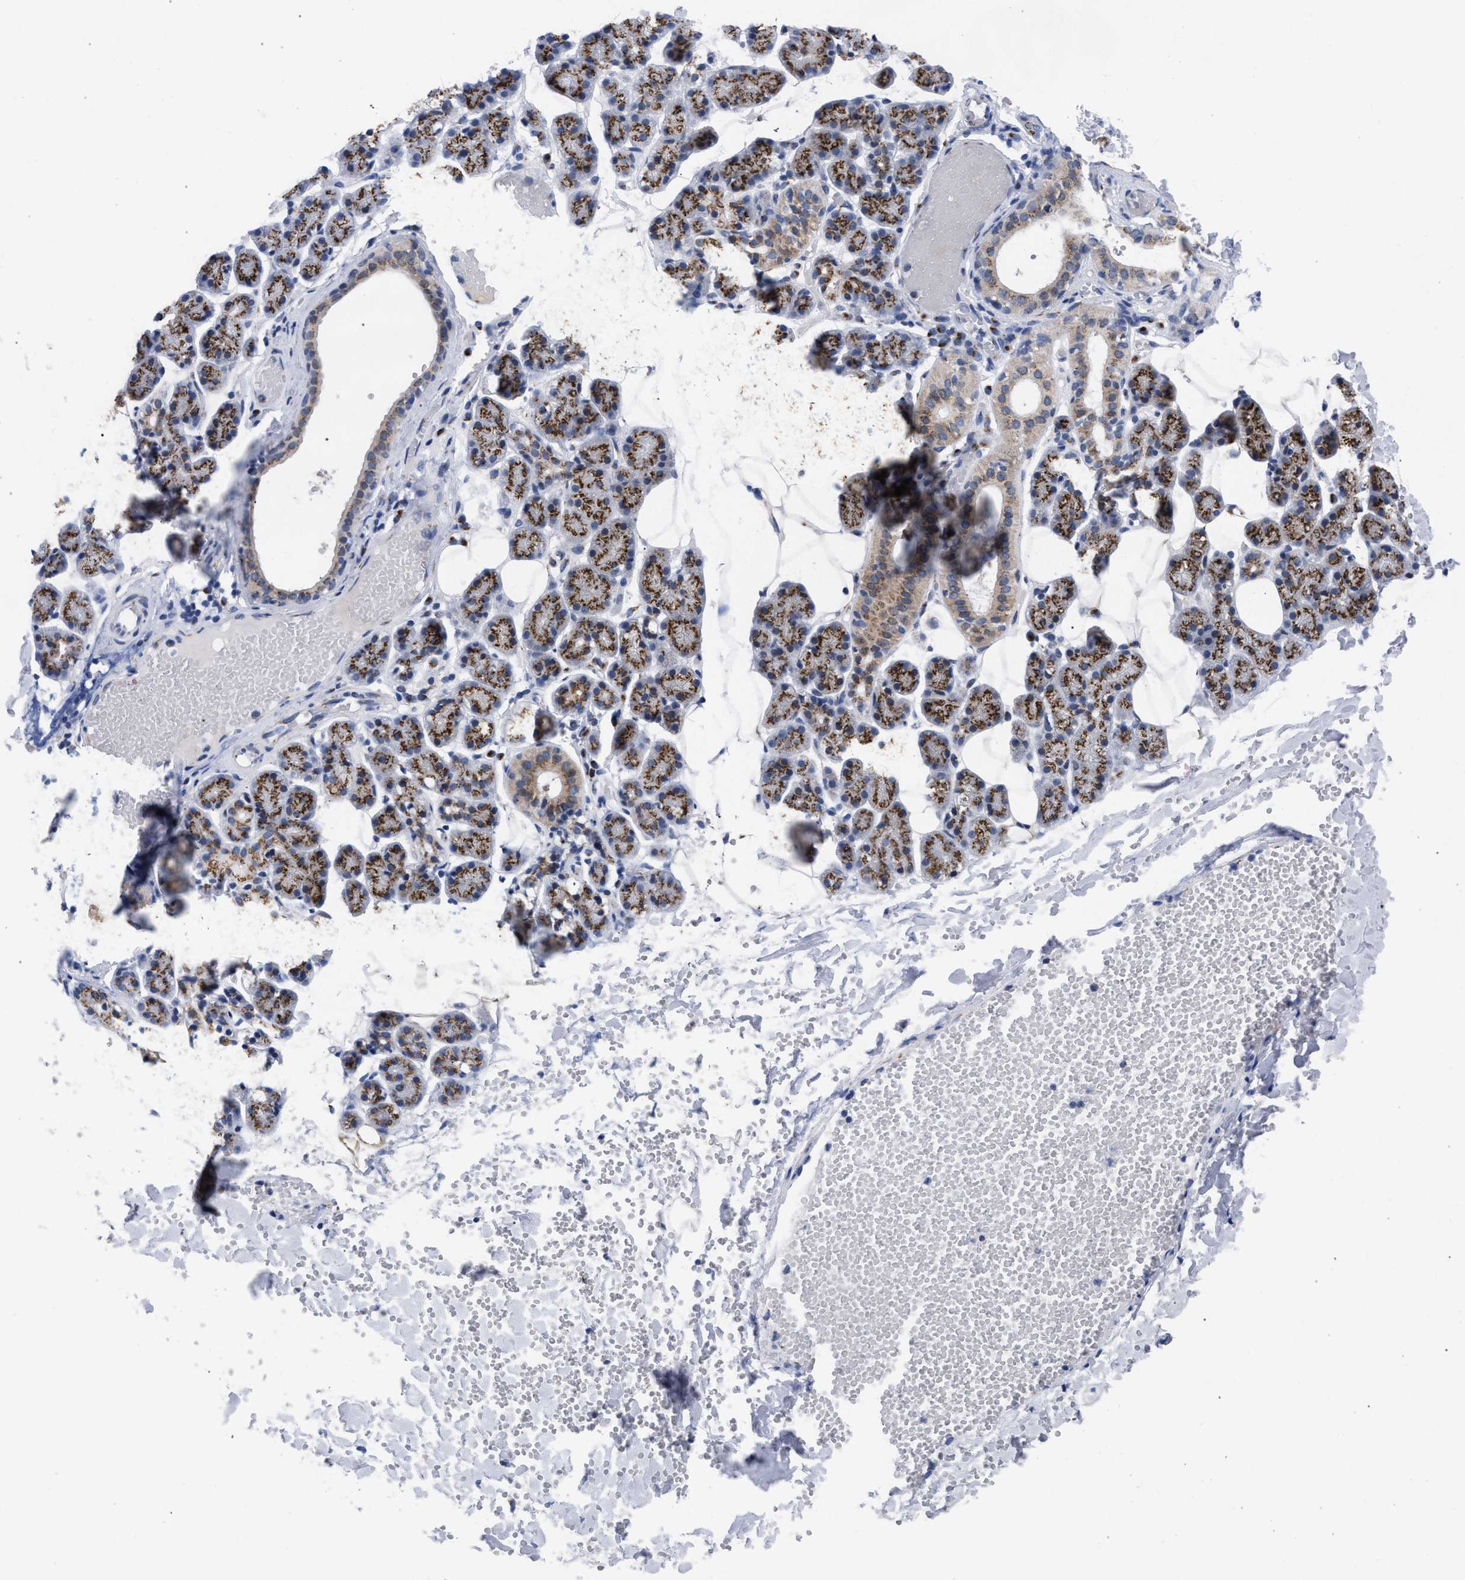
{"staining": {"intensity": "moderate", "quantity": ">75%", "location": "cytoplasmic/membranous"}, "tissue": "salivary gland", "cell_type": "Glandular cells", "image_type": "normal", "snomed": [{"axis": "morphology", "description": "Normal tissue, NOS"}, {"axis": "topography", "description": "Salivary gland"}], "caption": "The micrograph displays a brown stain indicating the presence of a protein in the cytoplasmic/membranous of glandular cells in salivary gland.", "gene": "GOLGA2", "patient": {"sex": "female", "age": 33}}